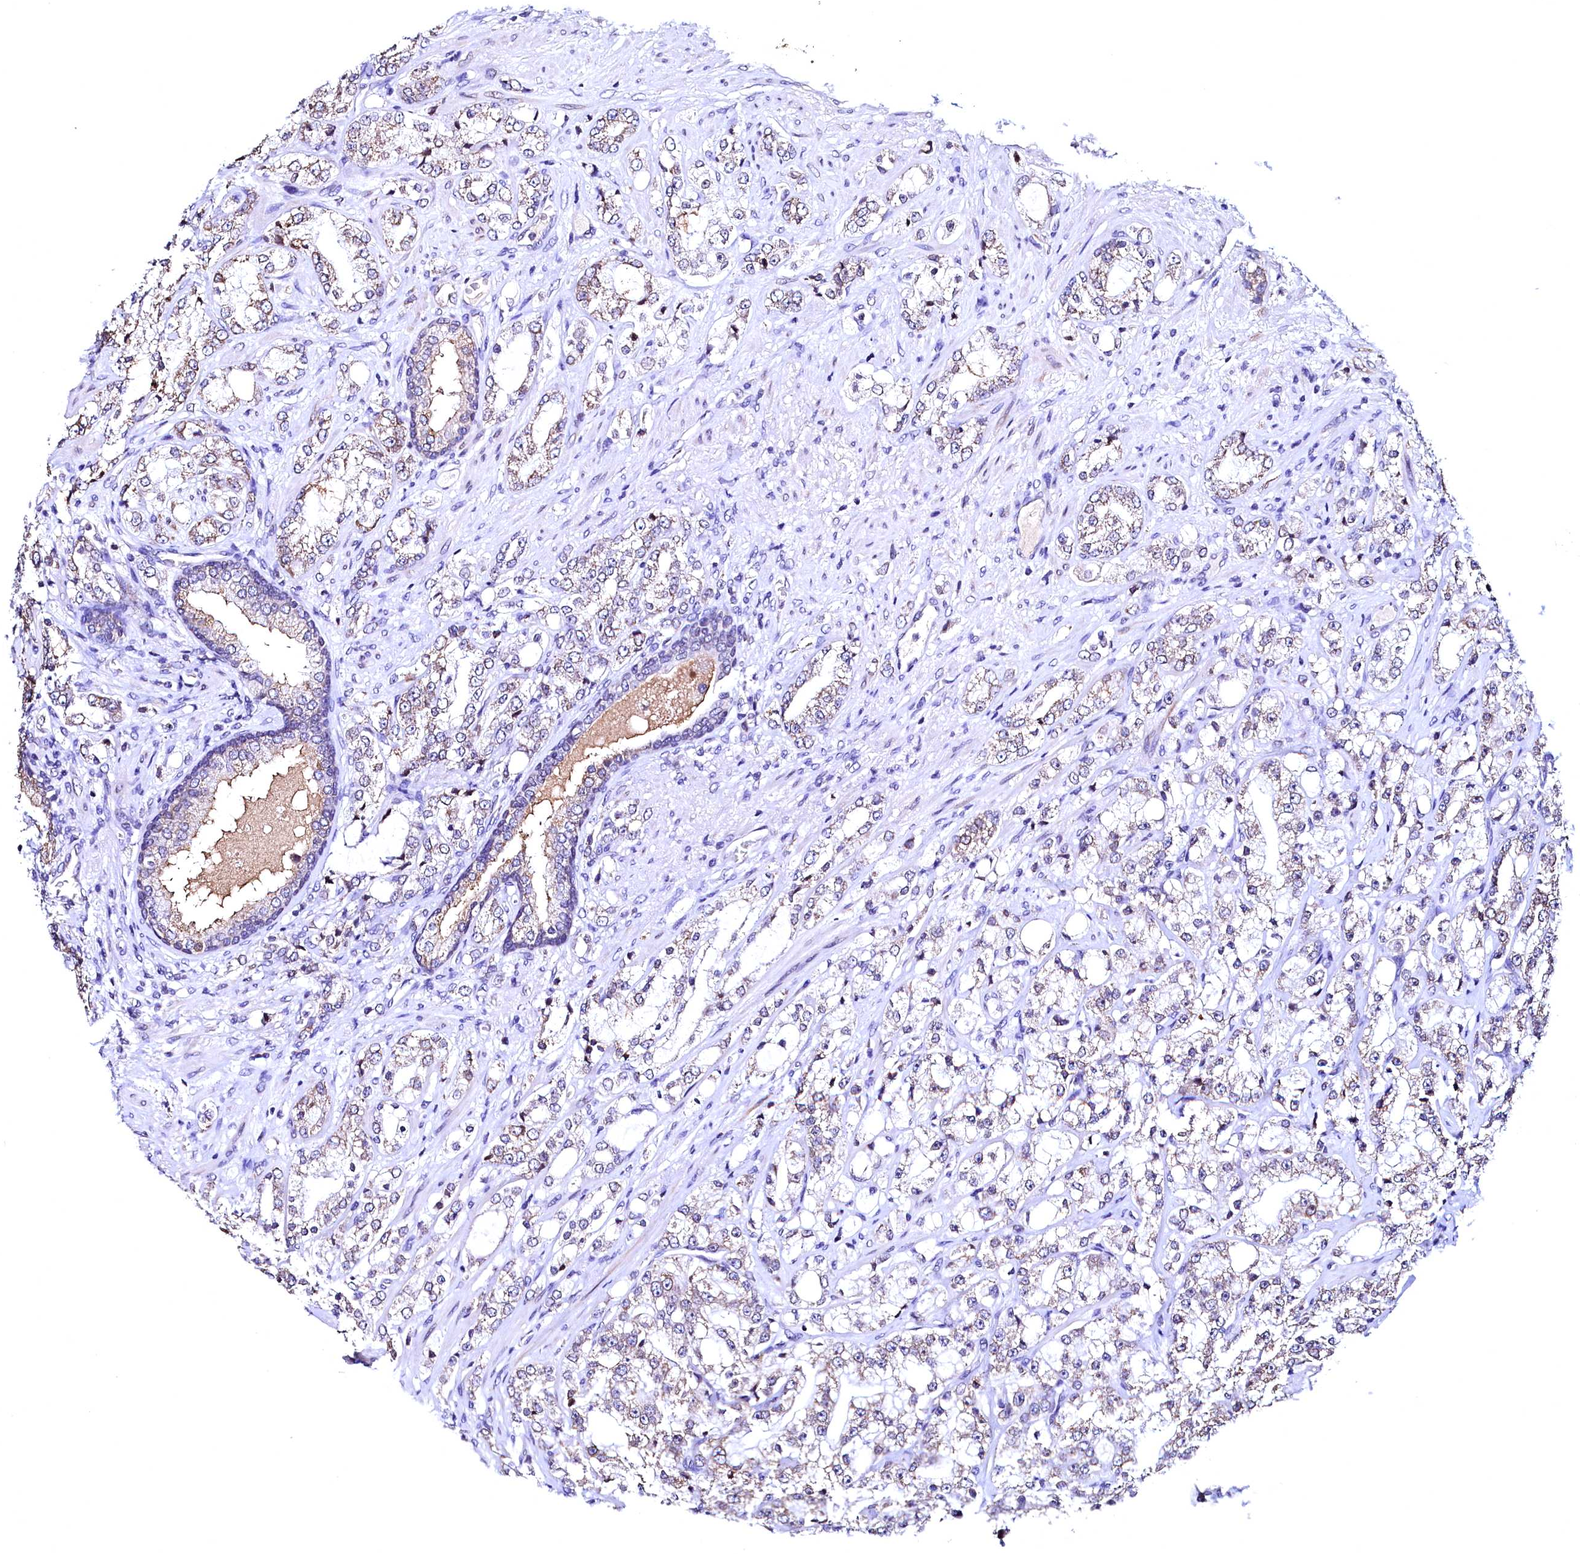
{"staining": {"intensity": "weak", "quantity": "25%-75%", "location": "cytoplasmic/membranous"}, "tissue": "prostate cancer", "cell_type": "Tumor cells", "image_type": "cancer", "snomed": [{"axis": "morphology", "description": "Adenocarcinoma, High grade"}, {"axis": "topography", "description": "Prostate"}], "caption": "An immunohistochemistry (IHC) image of neoplastic tissue is shown. Protein staining in brown highlights weak cytoplasmic/membranous positivity in prostate high-grade adenocarcinoma within tumor cells. (Brightfield microscopy of DAB IHC at high magnification).", "gene": "HAND1", "patient": {"sex": "male", "age": 64}}